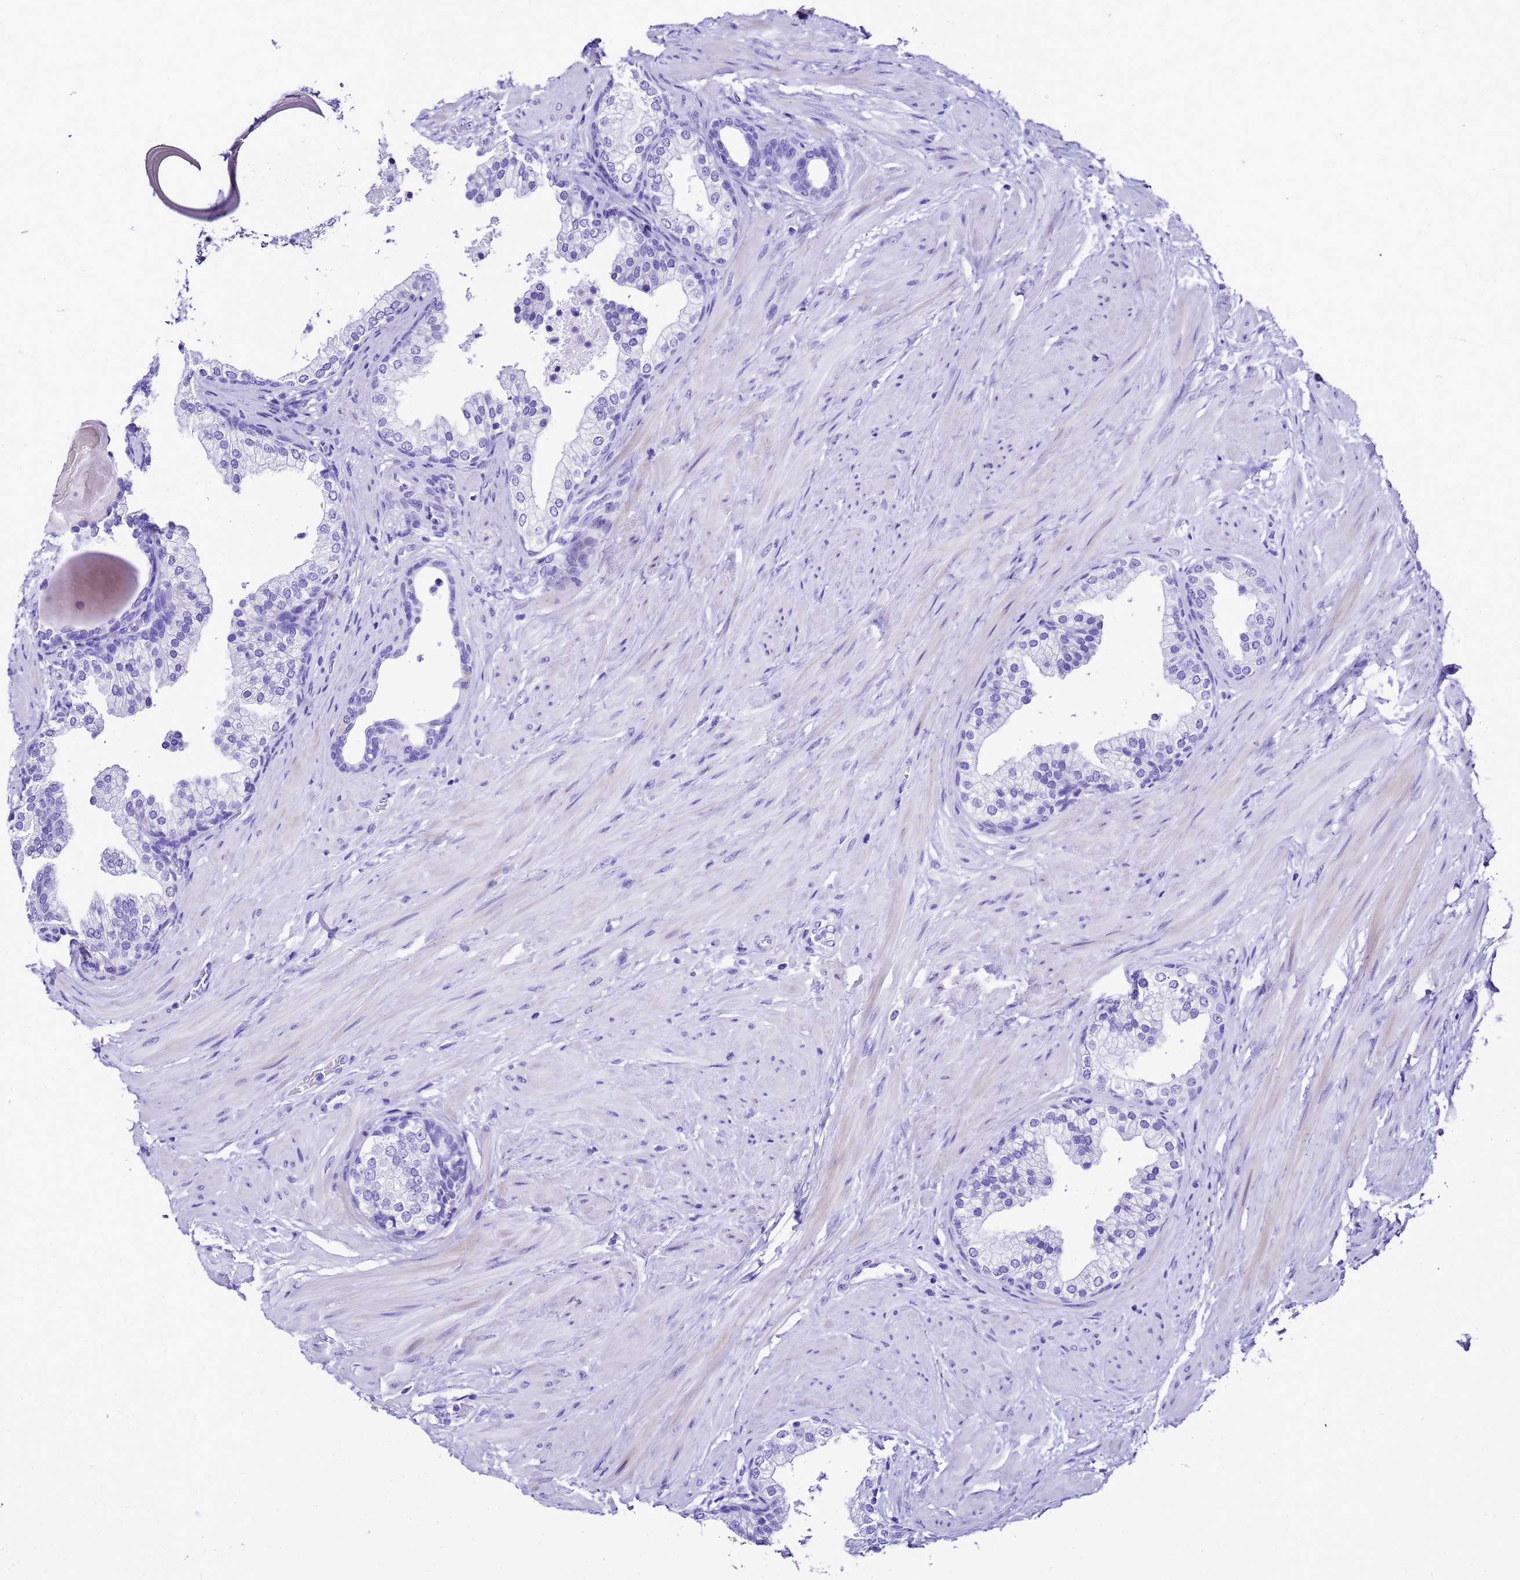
{"staining": {"intensity": "negative", "quantity": "none", "location": "none"}, "tissue": "prostate", "cell_type": "Glandular cells", "image_type": "normal", "snomed": [{"axis": "morphology", "description": "Normal tissue, NOS"}, {"axis": "topography", "description": "Prostate"}], "caption": "Prostate stained for a protein using immunohistochemistry shows no staining glandular cells.", "gene": "UGT2A1", "patient": {"sex": "male", "age": 48}}